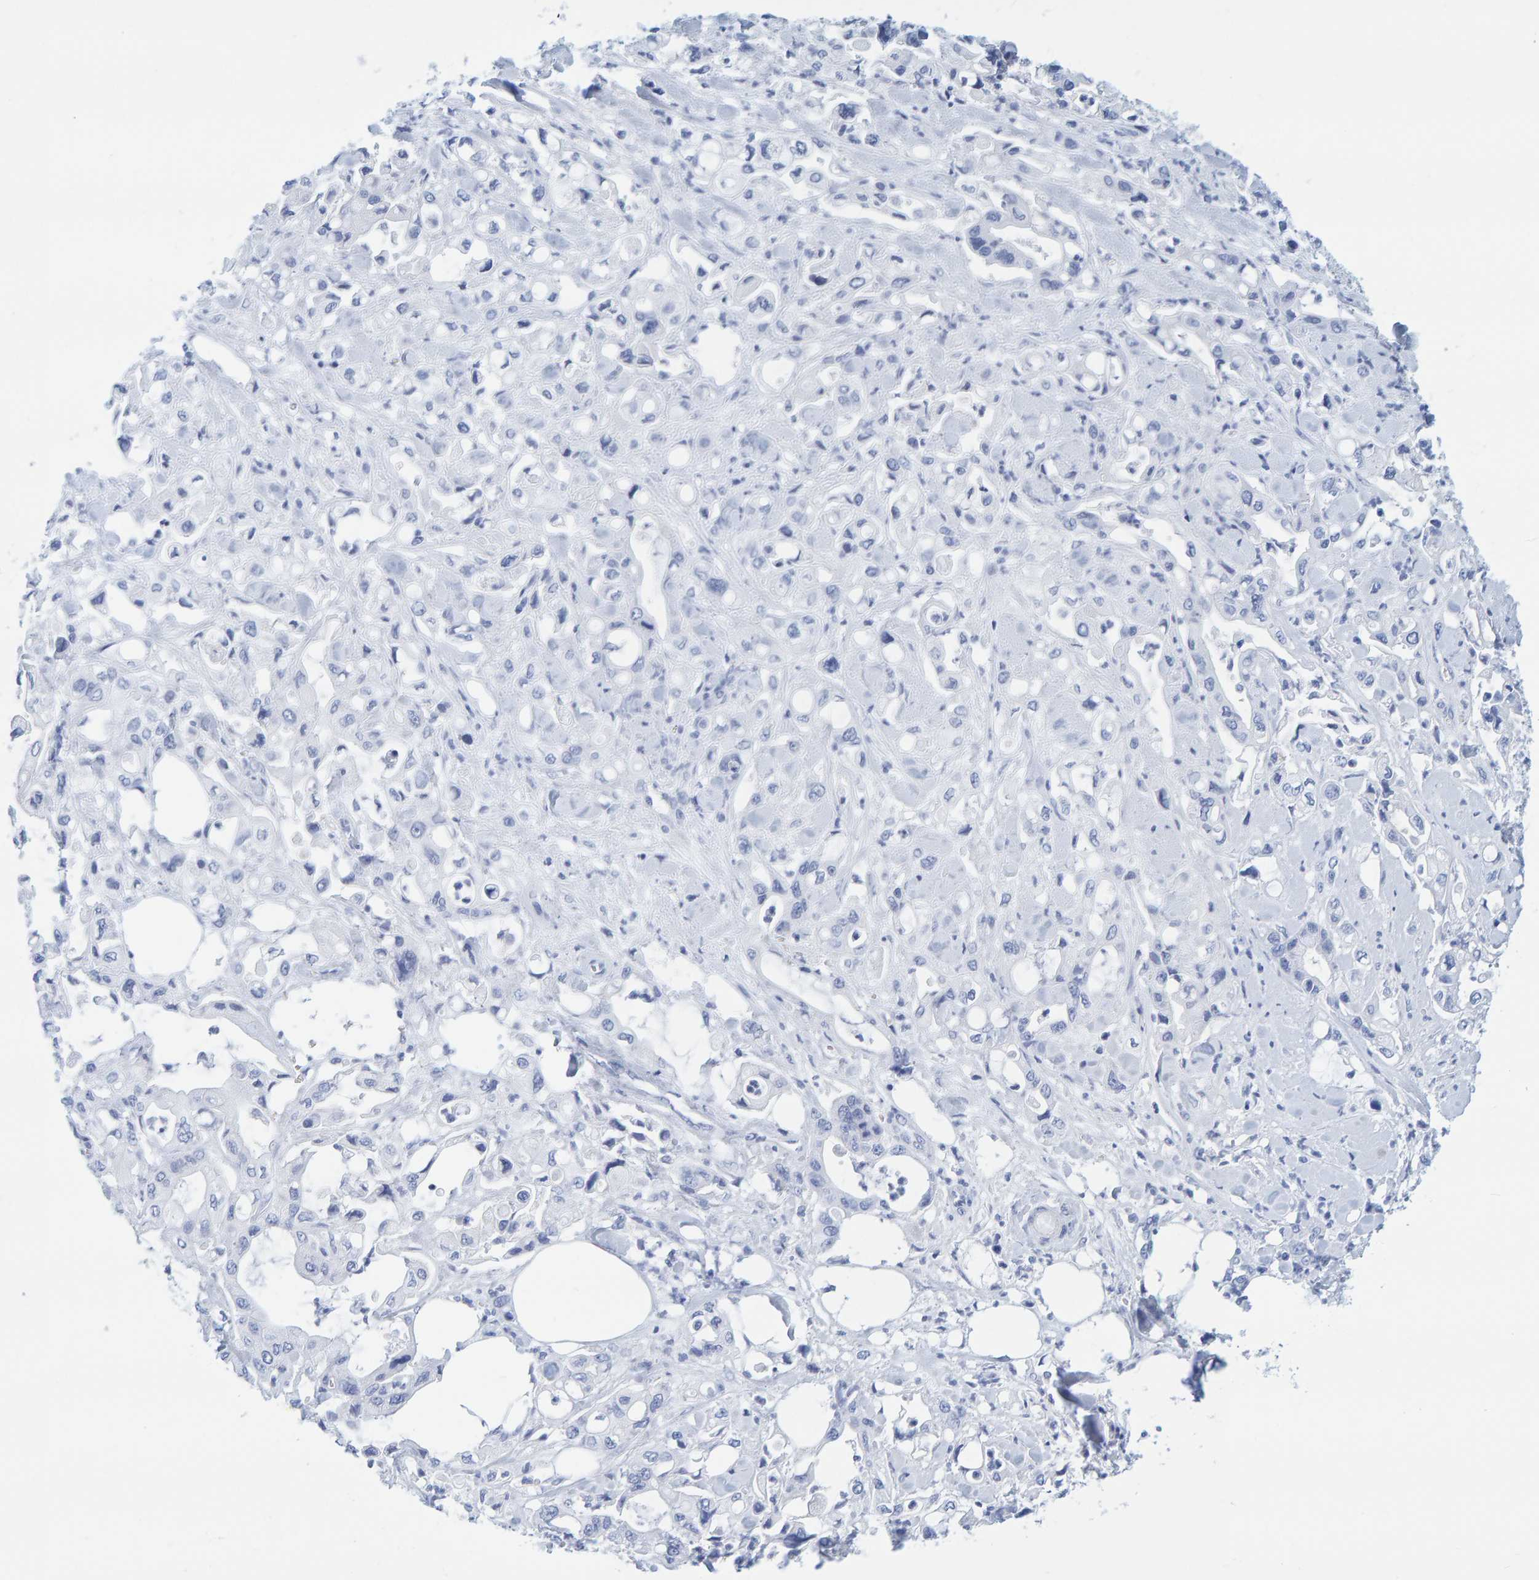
{"staining": {"intensity": "negative", "quantity": "none", "location": "none"}, "tissue": "pancreatic cancer", "cell_type": "Tumor cells", "image_type": "cancer", "snomed": [{"axis": "morphology", "description": "Adenocarcinoma, NOS"}, {"axis": "topography", "description": "Pancreas"}], "caption": "Immunohistochemistry (IHC) photomicrograph of neoplastic tissue: human adenocarcinoma (pancreatic) stained with DAB (3,3'-diaminobenzidine) shows no significant protein staining in tumor cells.", "gene": "SFTPC", "patient": {"sex": "male", "age": 70}}